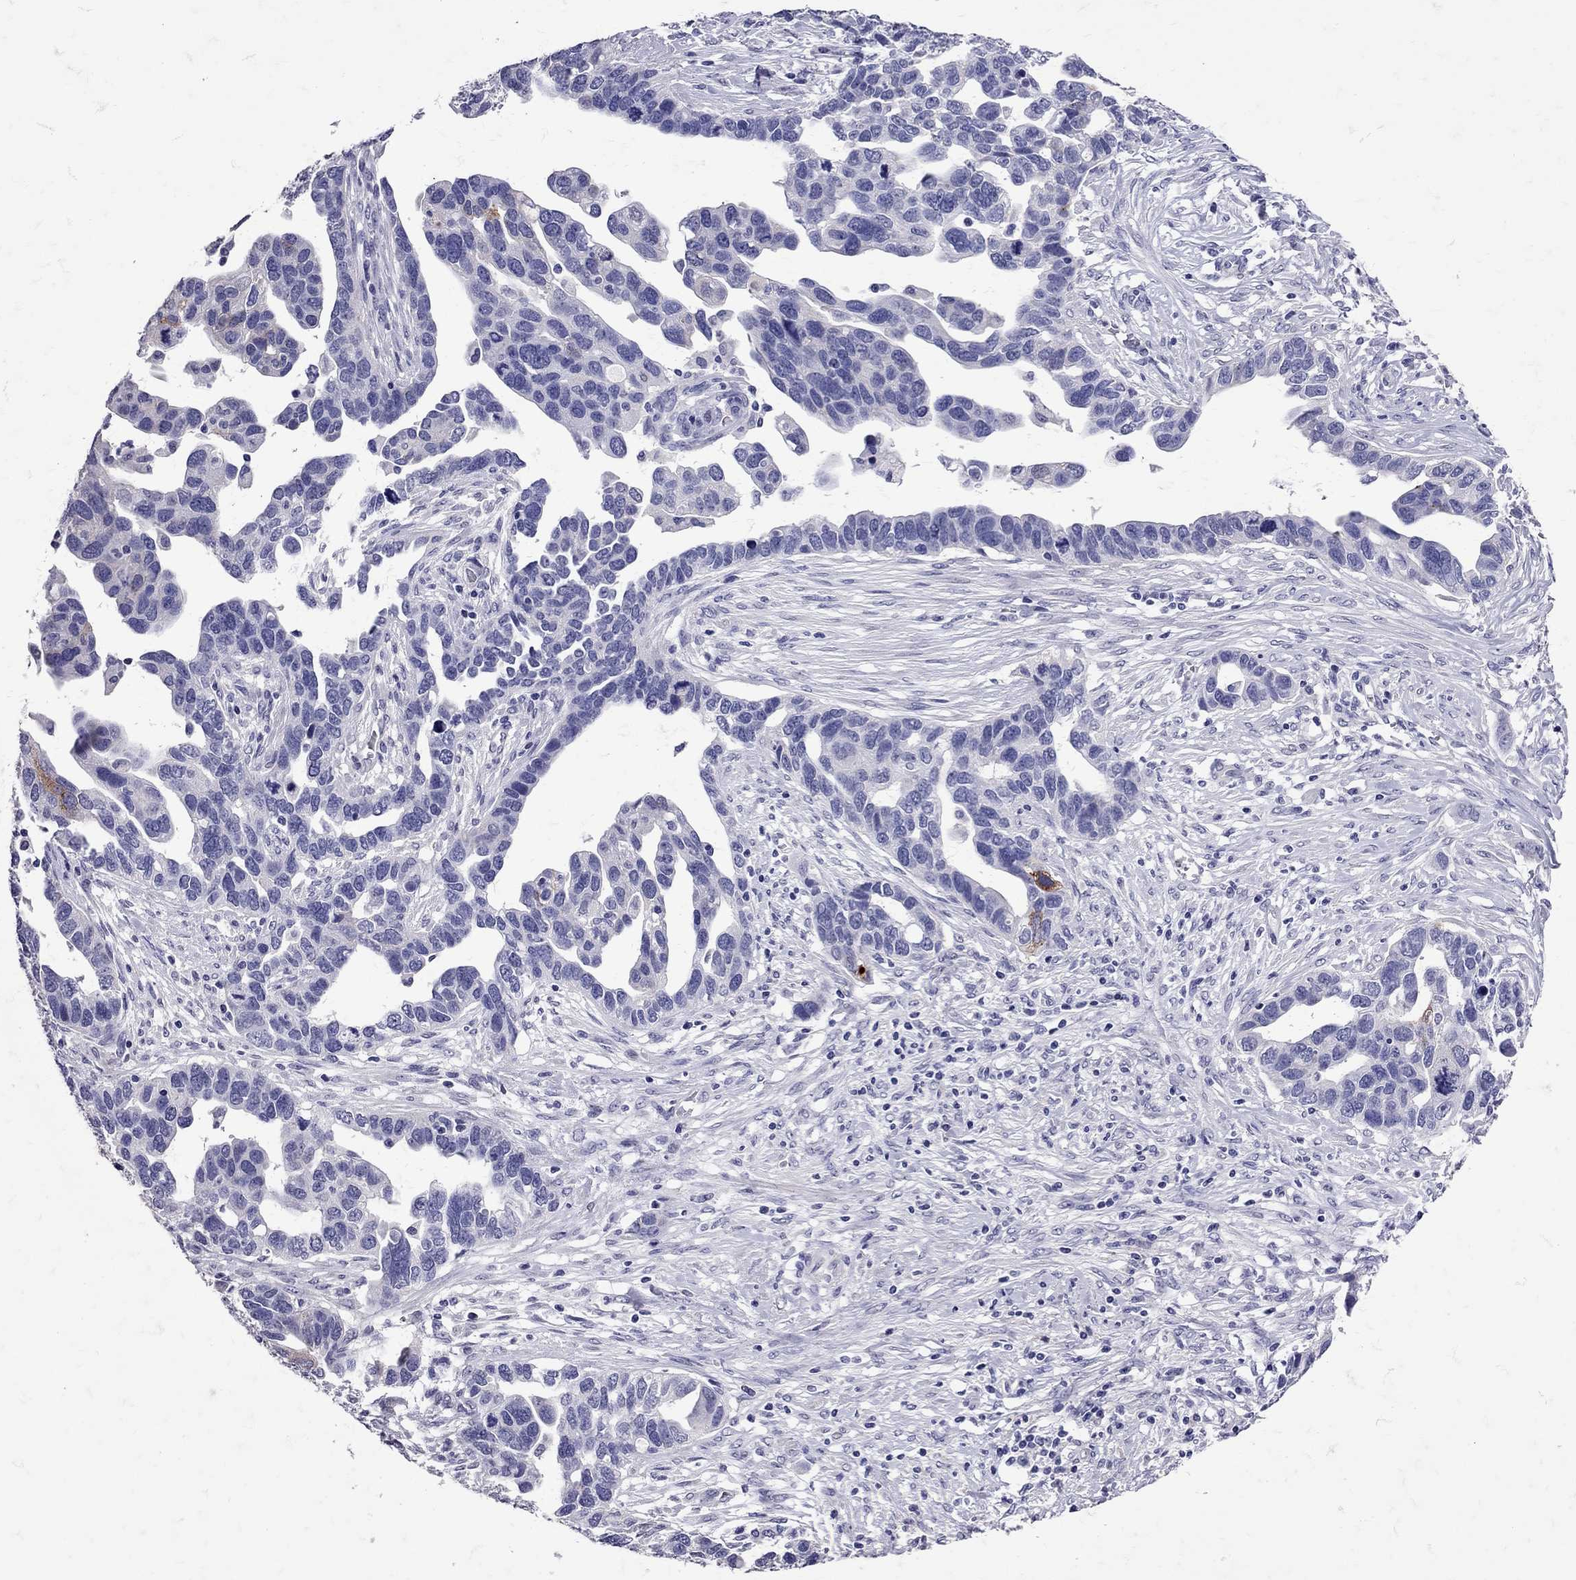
{"staining": {"intensity": "negative", "quantity": "none", "location": "none"}, "tissue": "ovarian cancer", "cell_type": "Tumor cells", "image_type": "cancer", "snomed": [{"axis": "morphology", "description": "Cystadenocarcinoma, serous, NOS"}, {"axis": "topography", "description": "Ovary"}], "caption": "An IHC micrograph of ovarian serous cystadenocarcinoma is shown. There is no staining in tumor cells of ovarian serous cystadenocarcinoma. (Stains: DAB immunohistochemistry with hematoxylin counter stain, Microscopy: brightfield microscopy at high magnification).", "gene": "SST", "patient": {"sex": "female", "age": 54}}